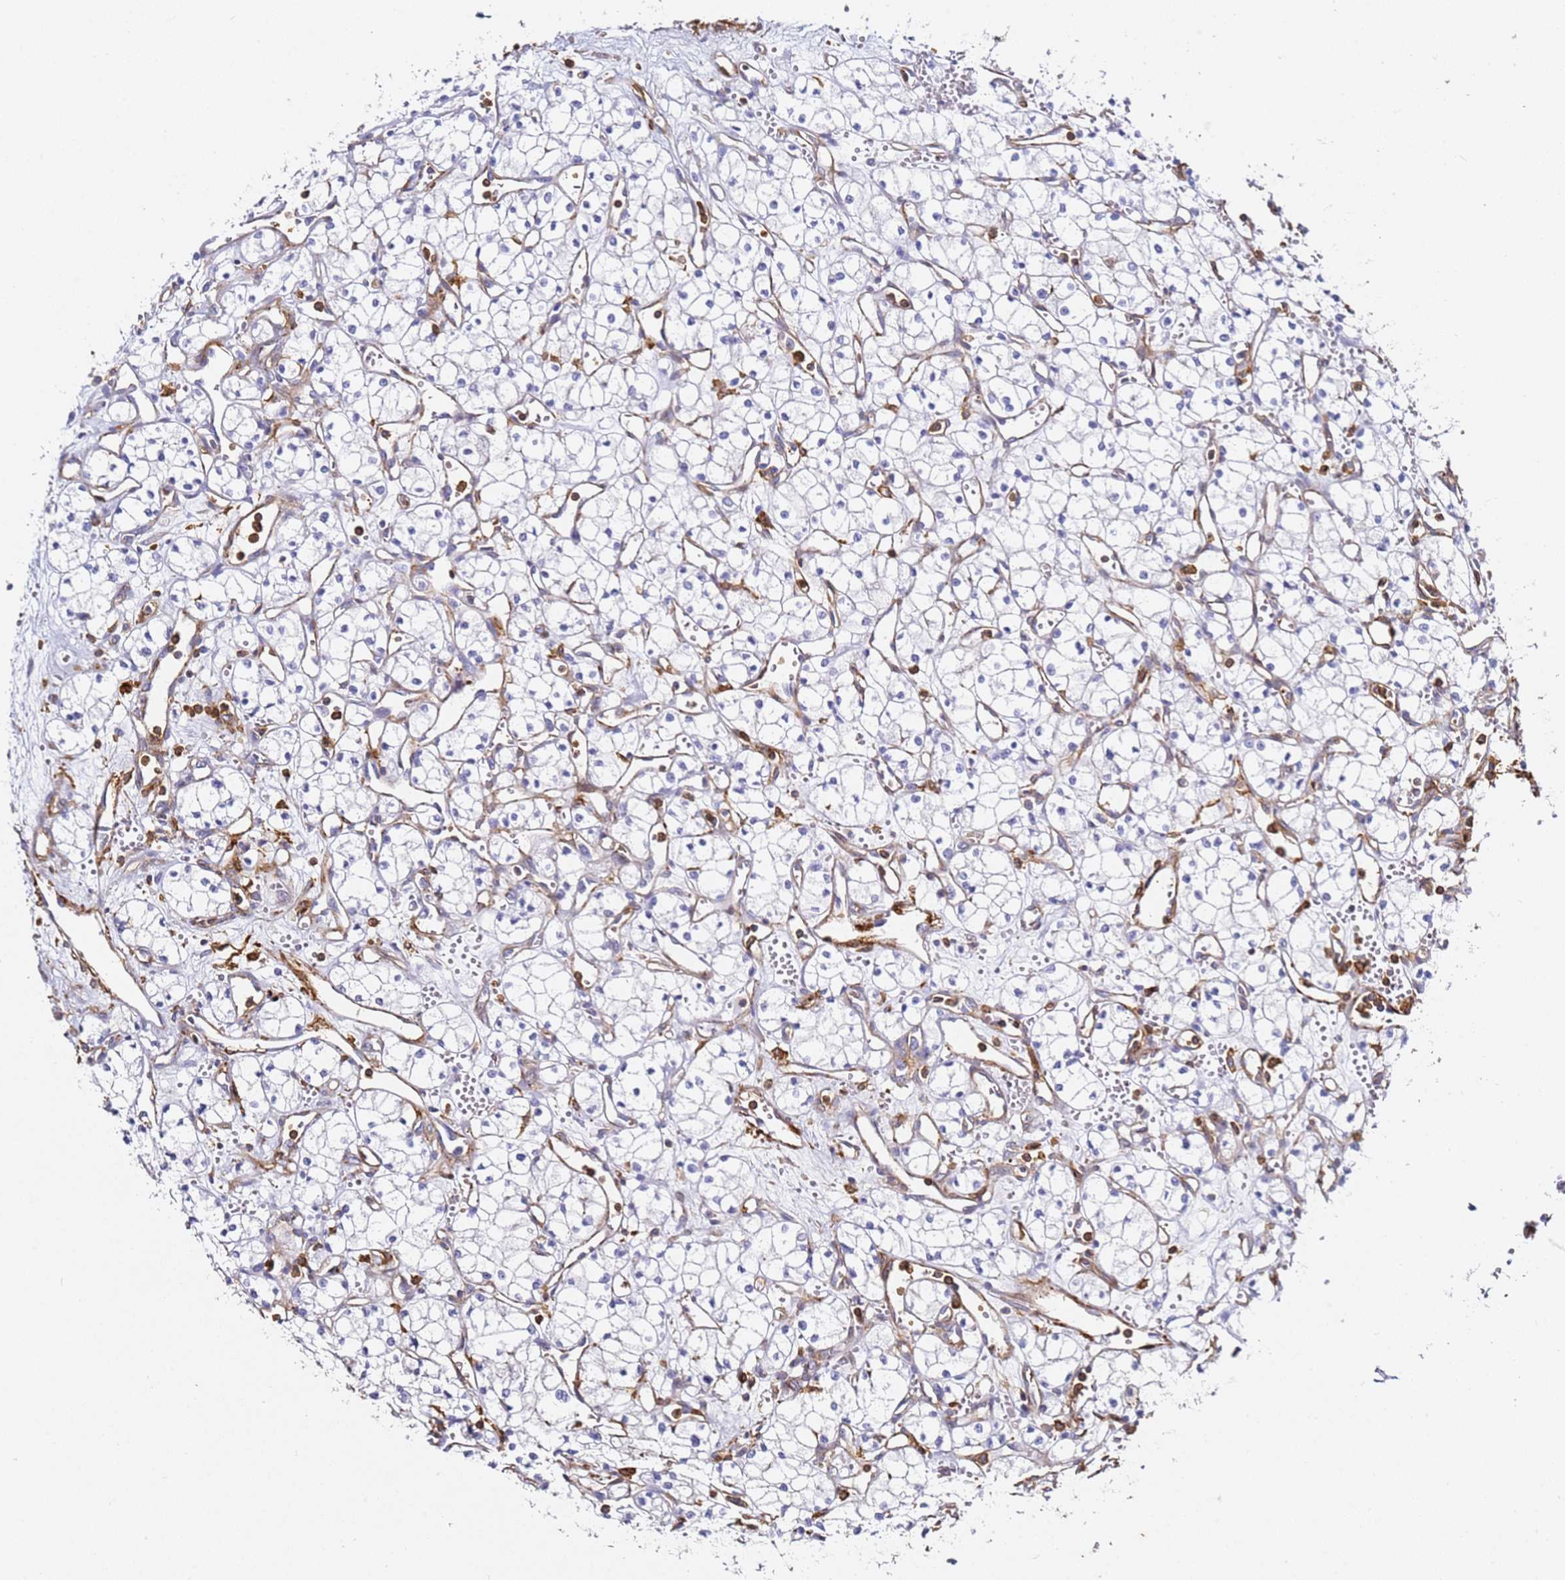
{"staining": {"intensity": "negative", "quantity": "none", "location": "none"}, "tissue": "renal cancer", "cell_type": "Tumor cells", "image_type": "cancer", "snomed": [{"axis": "morphology", "description": "Adenocarcinoma, NOS"}, {"axis": "topography", "description": "Kidney"}], "caption": "Human renal cancer (adenocarcinoma) stained for a protein using IHC demonstrates no expression in tumor cells.", "gene": "ZNF671", "patient": {"sex": "male", "age": 59}}